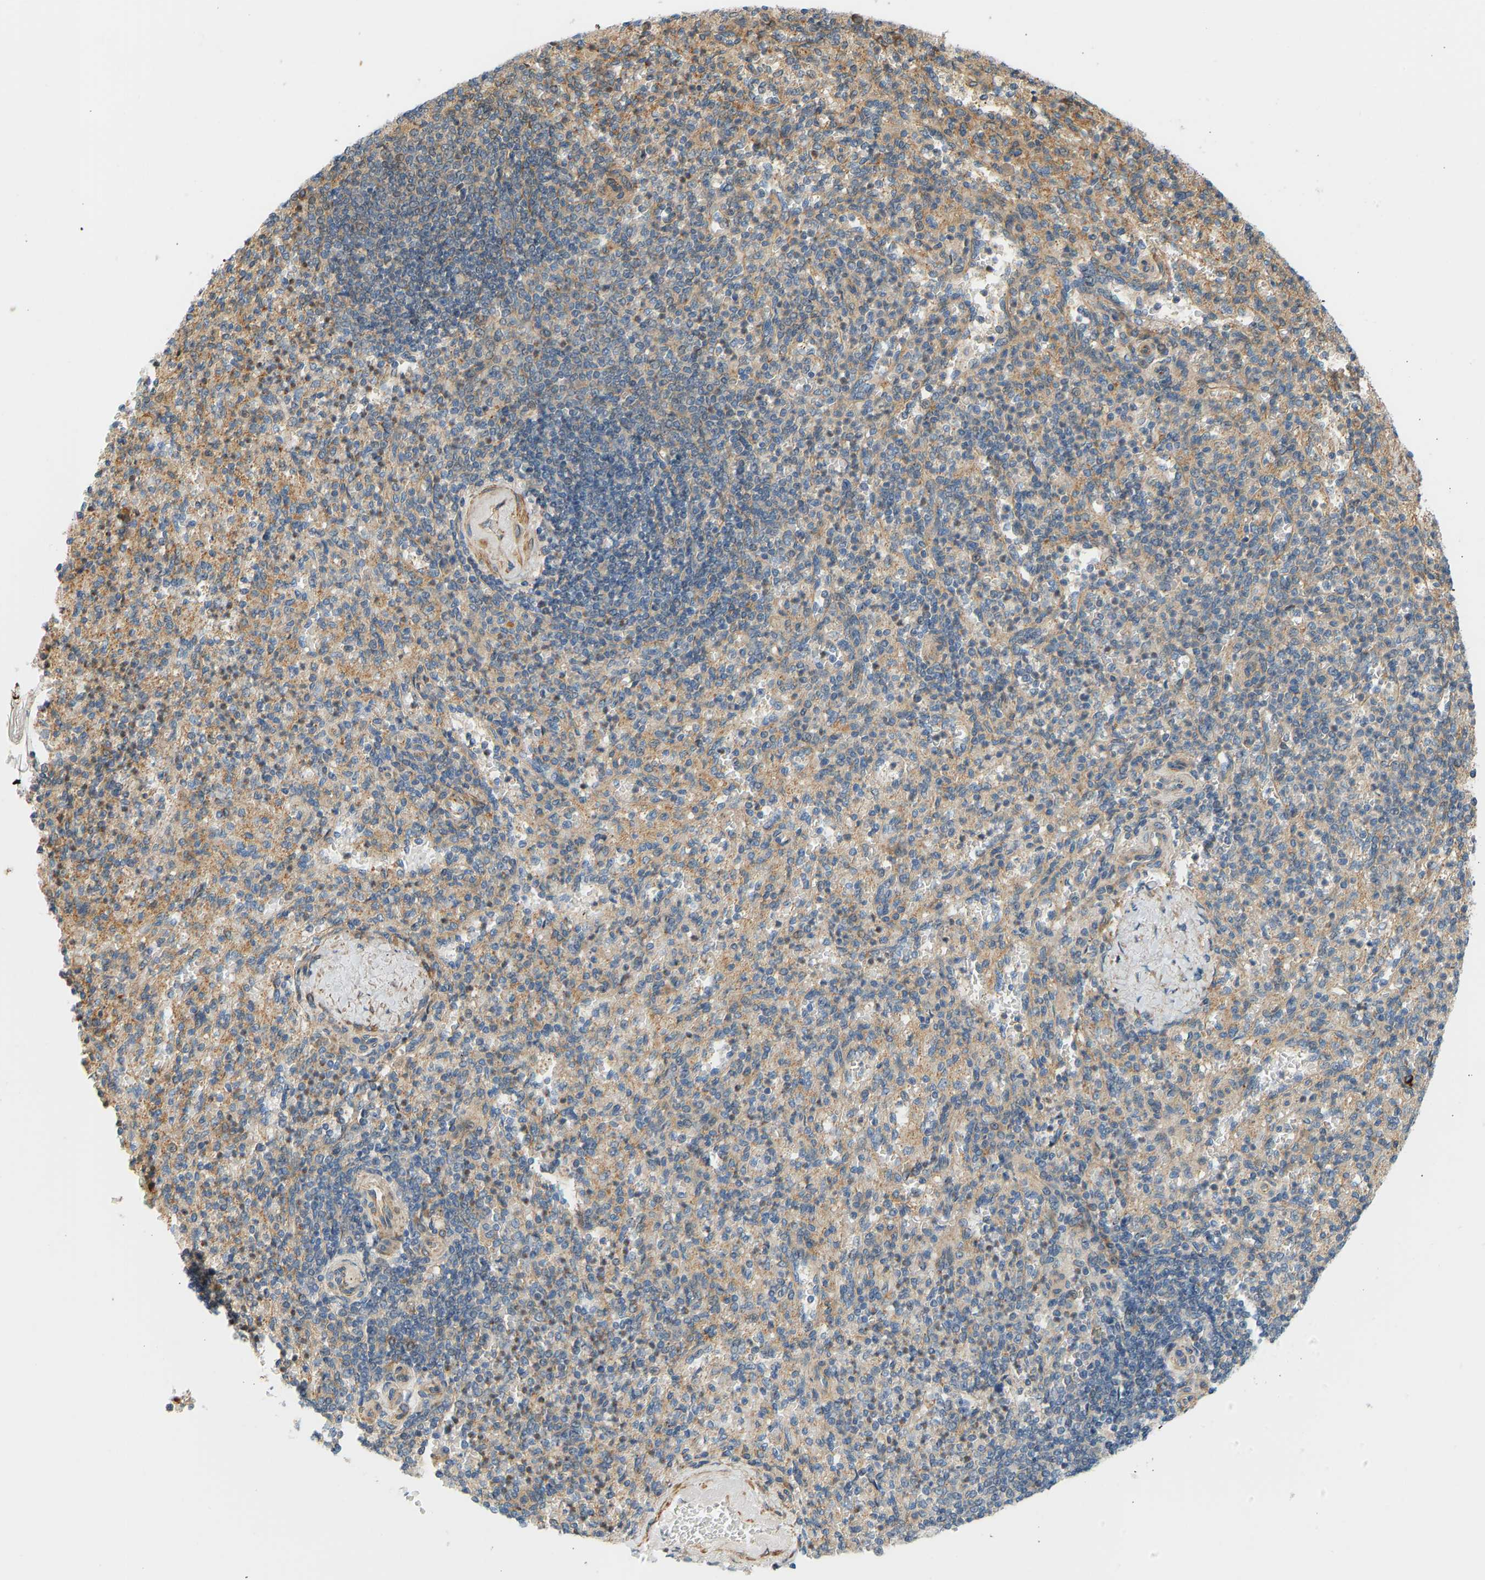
{"staining": {"intensity": "weak", "quantity": "25%-75%", "location": "cytoplasmic/membranous"}, "tissue": "spleen", "cell_type": "Cells in red pulp", "image_type": "normal", "snomed": [{"axis": "morphology", "description": "Normal tissue, NOS"}, {"axis": "topography", "description": "Spleen"}], "caption": "Spleen was stained to show a protein in brown. There is low levels of weak cytoplasmic/membranous positivity in about 25%-75% of cells in red pulp. The staining is performed using DAB (3,3'-diaminobenzidine) brown chromogen to label protein expression. The nuclei are counter-stained blue using hematoxylin.", "gene": "CEP57", "patient": {"sex": "female", "age": 74}}